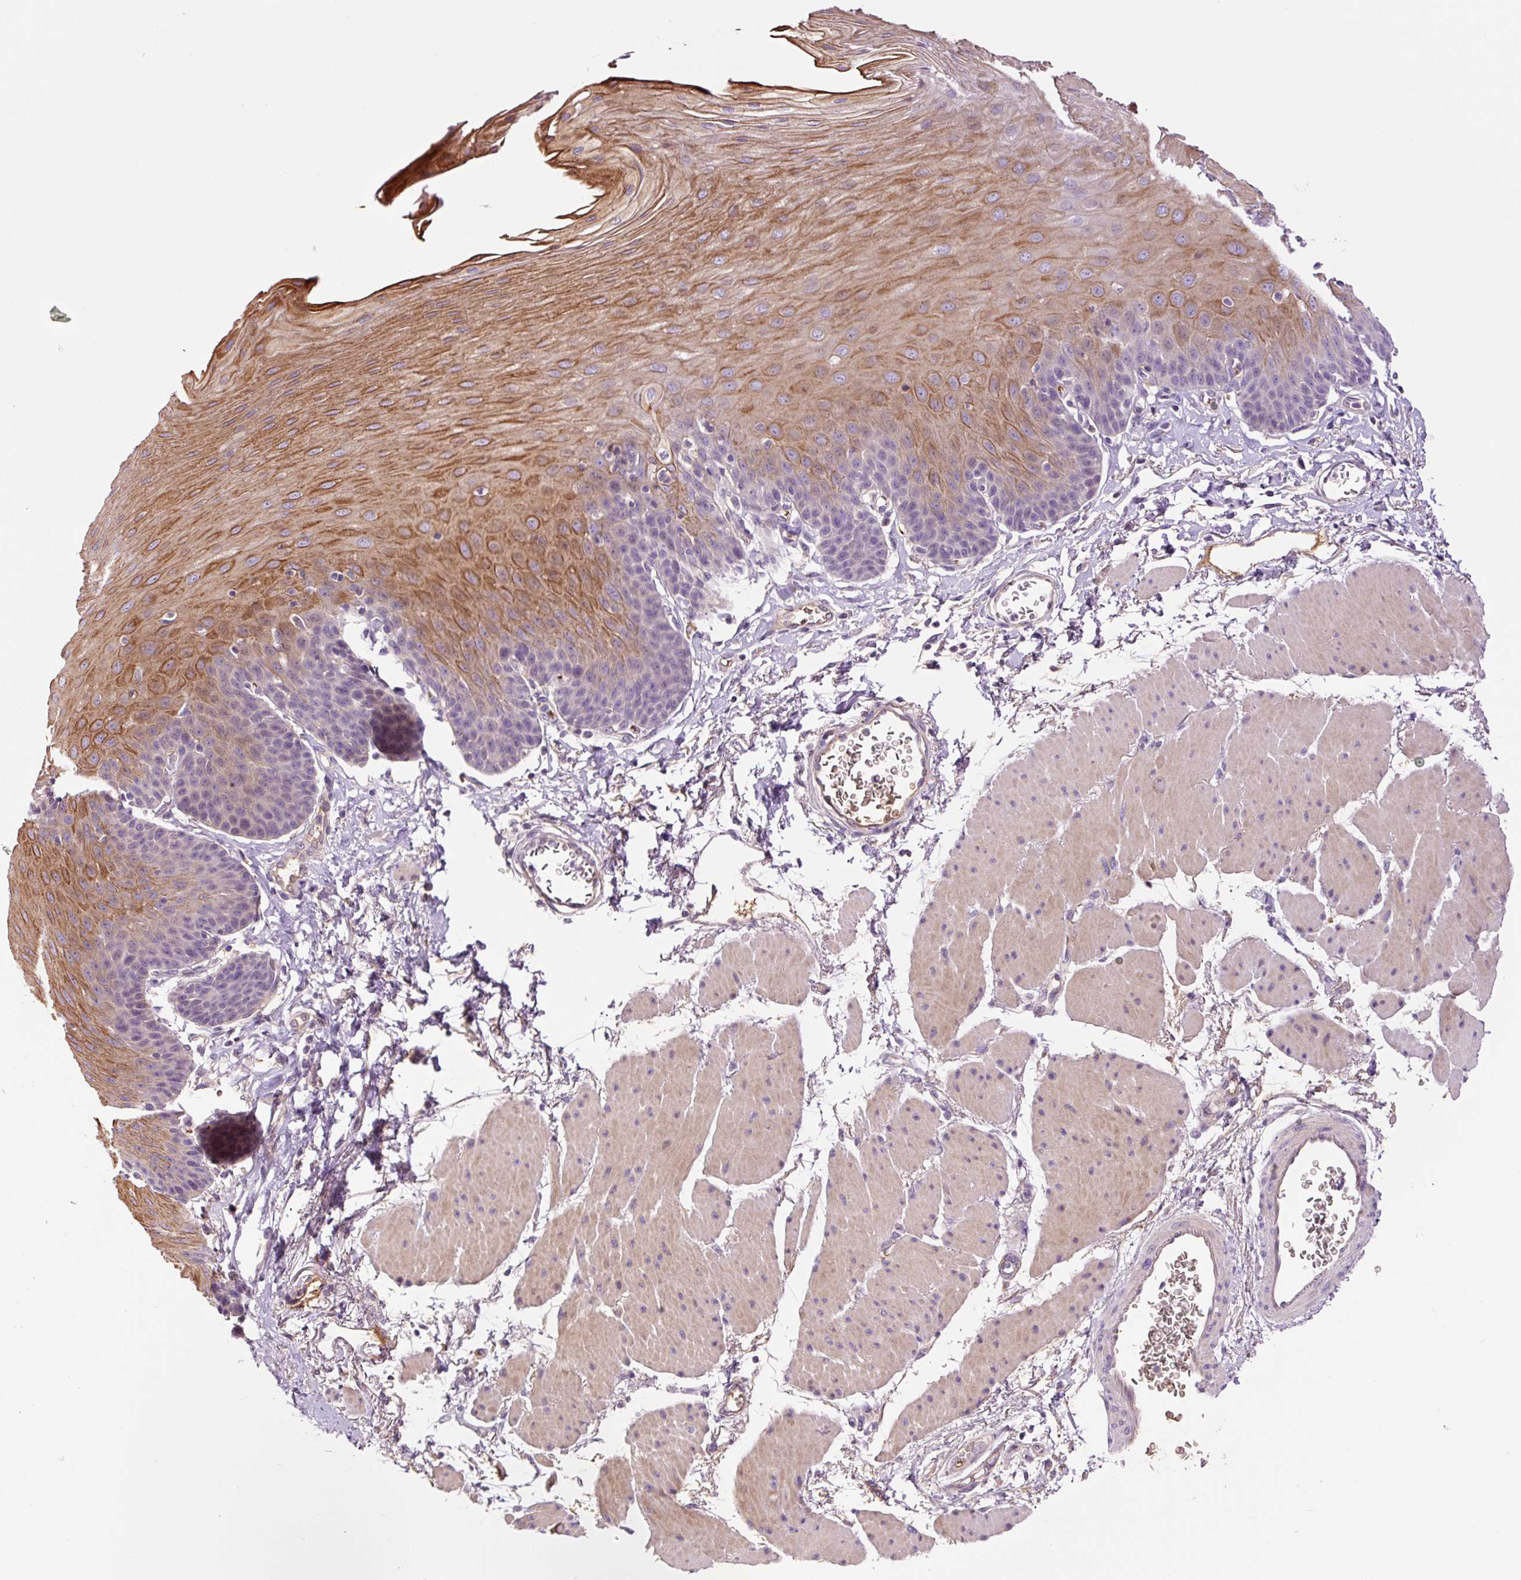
{"staining": {"intensity": "moderate", "quantity": "25%-75%", "location": "cytoplasmic/membranous"}, "tissue": "esophagus", "cell_type": "Squamous epithelial cells", "image_type": "normal", "snomed": [{"axis": "morphology", "description": "Normal tissue, NOS"}, {"axis": "topography", "description": "Esophagus"}], "caption": "Immunohistochemical staining of unremarkable esophagus displays 25%-75% levels of moderate cytoplasmic/membranous protein expression in about 25%-75% of squamous epithelial cells.", "gene": "TMEM235", "patient": {"sex": "female", "age": 81}}